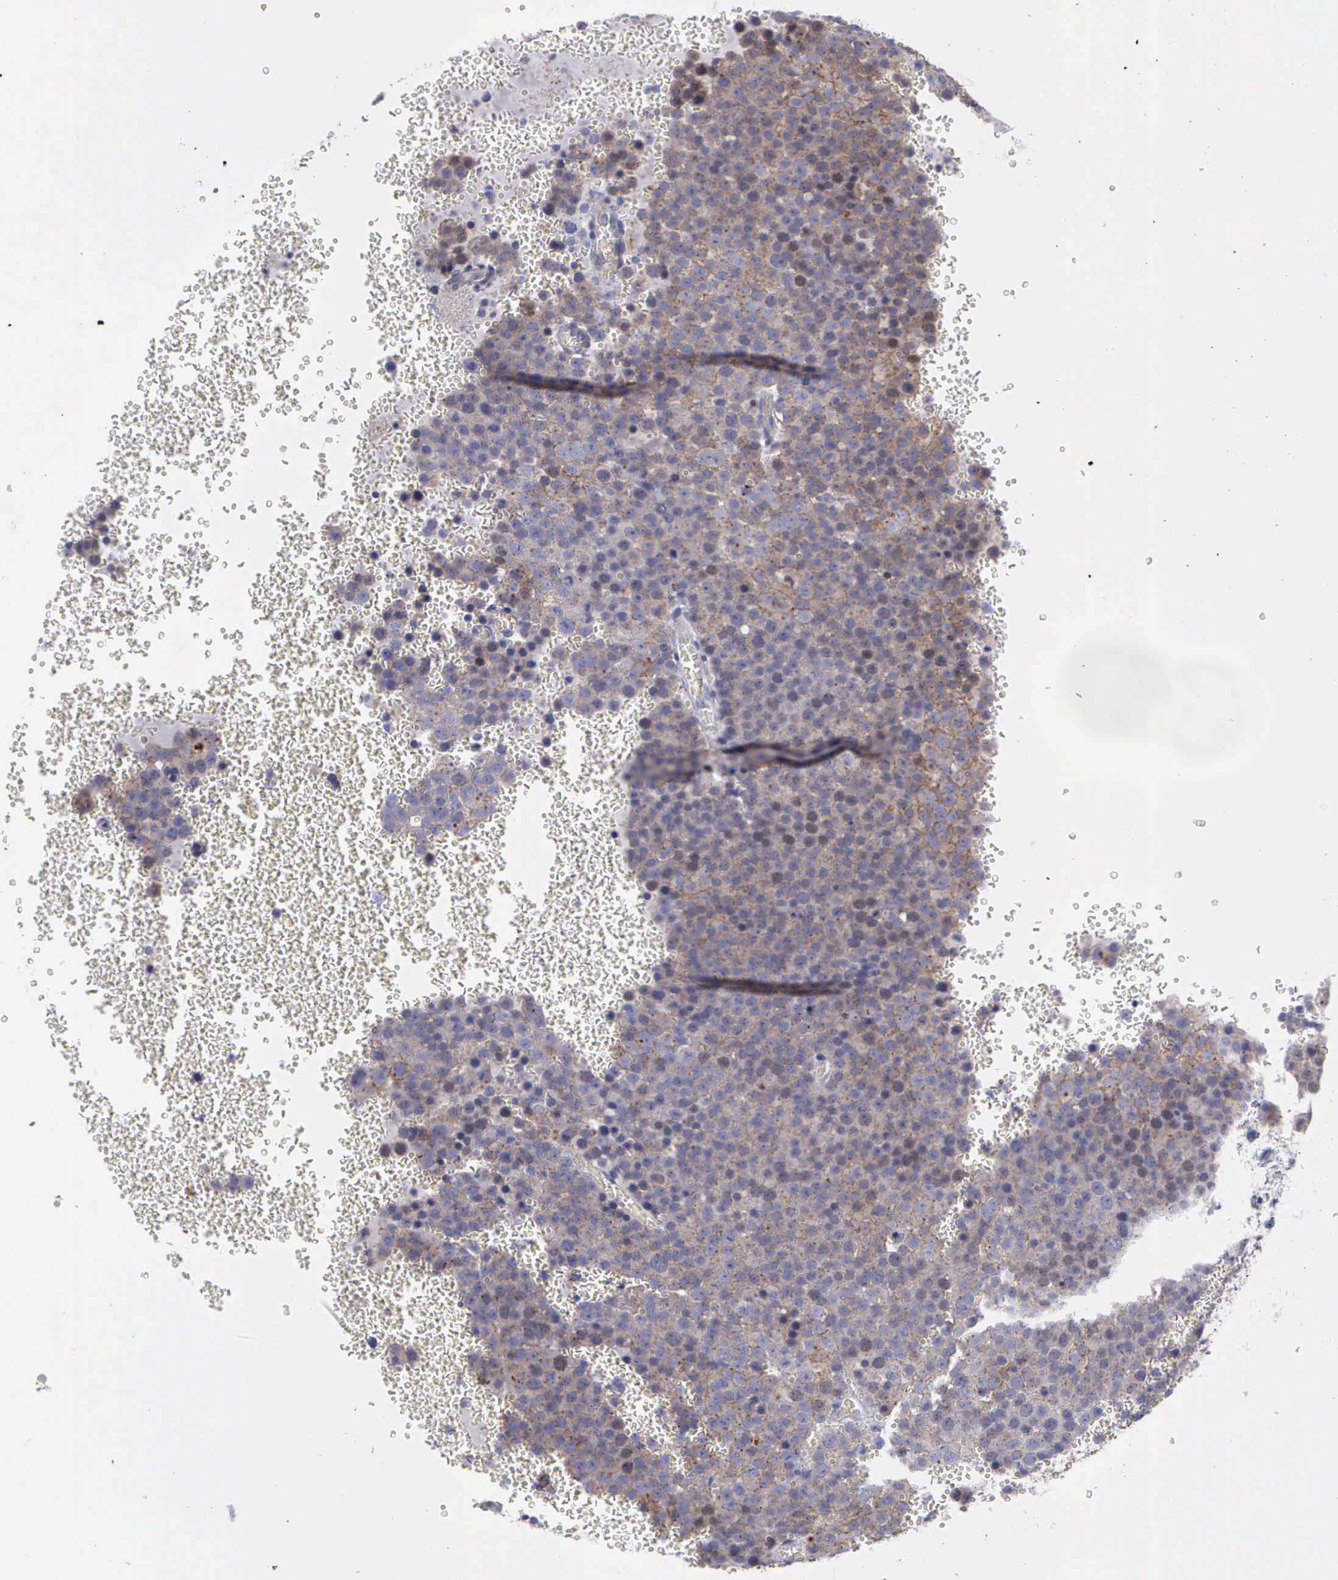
{"staining": {"intensity": "weak", "quantity": "<25%", "location": "cytoplasmic/membranous,nuclear"}, "tissue": "testis cancer", "cell_type": "Tumor cells", "image_type": "cancer", "snomed": [{"axis": "morphology", "description": "Seminoma, NOS"}, {"axis": "topography", "description": "Testis"}], "caption": "DAB (3,3'-diaminobenzidine) immunohistochemical staining of testis seminoma shows no significant expression in tumor cells.", "gene": "MICAL3", "patient": {"sex": "male", "age": 71}}